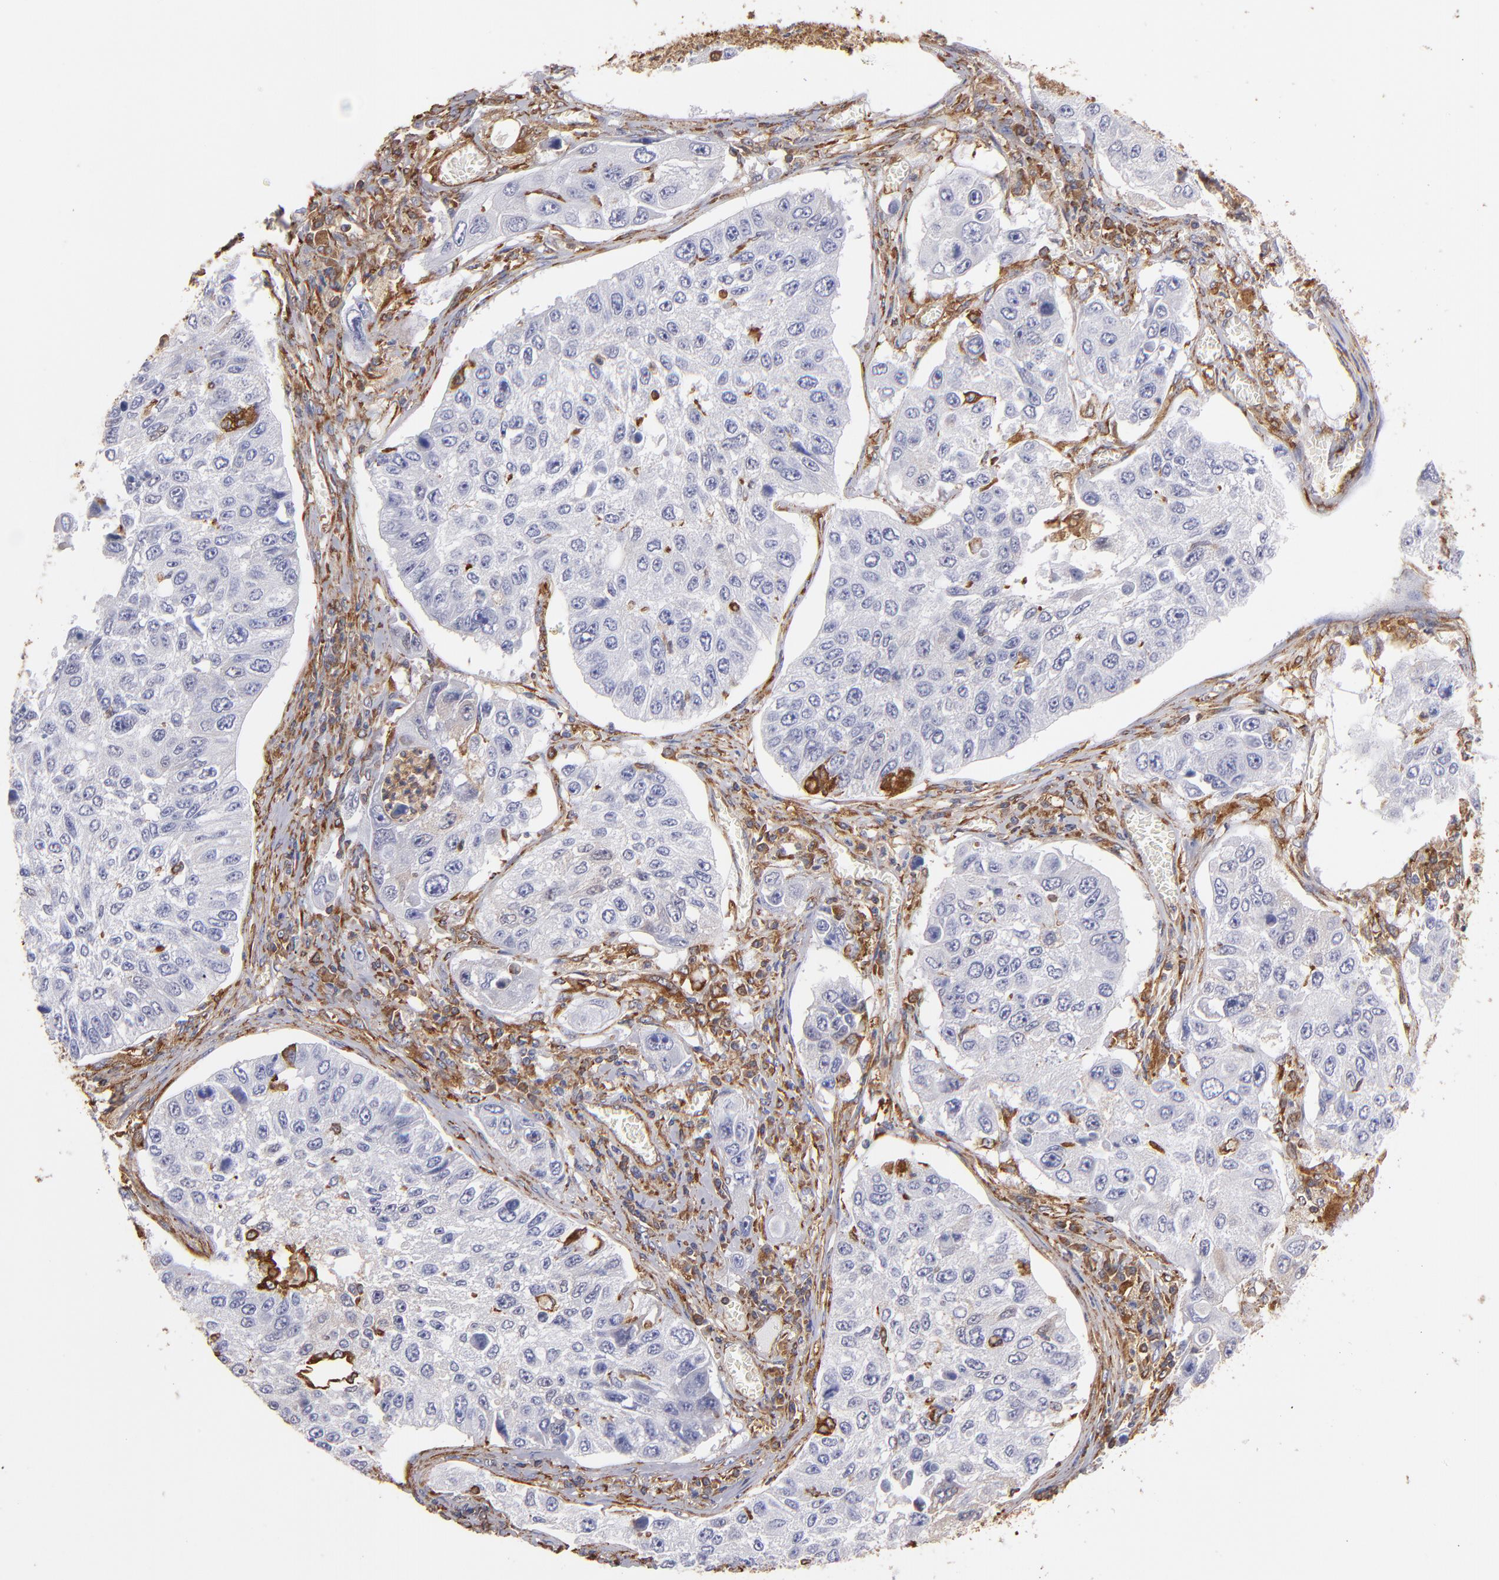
{"staining": {"intensity": "negative", "quantity": "none", "location": "none"}, "tissue": "lung cancer", "cell_type": "Tumor cells", "image_type": "cancer", "snomed": [{"axis": "morphology", "description": "Squamous cell carcinoma, NOS"}, {"axis": "topography", "description": "Lung"}], "caption": "This image is of lung cancer (squamous cell carcinoma) stained with immunohistochemistry (IHC) to label a protein in brown with the nuclei are counter-stained blue. There is no positivity in tumor cells.", "gene": "MVP", "patient": {"sex": "male", "age": 71}}